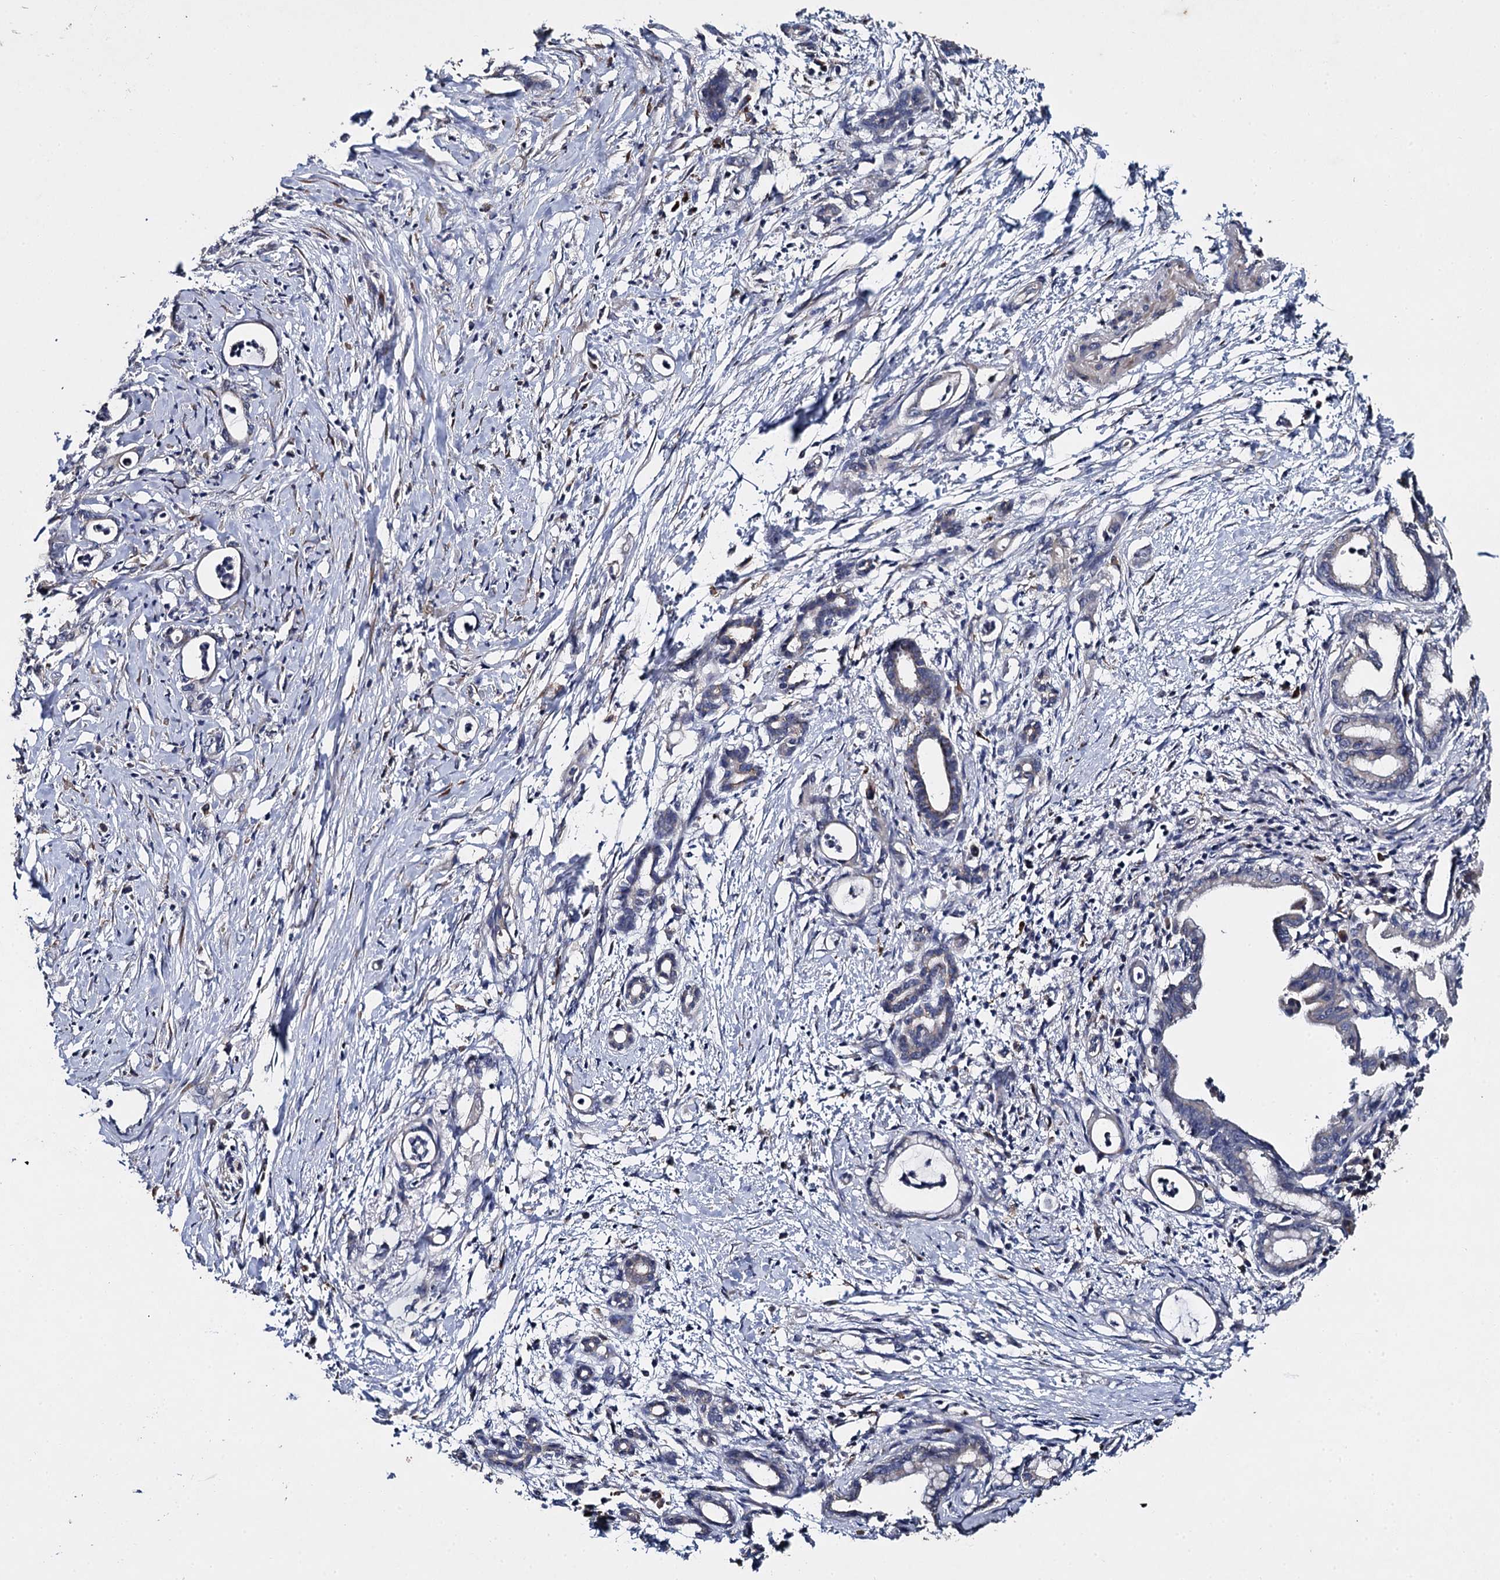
{"staining": {"intensity": "negative", "quantity": "none", "location": "none"}, "tissue": "pancreatic cancer", "cell_type": "Tumor cells", "image_type": "cancer", "snomed": [{"axis": "morphology", "description": "Adenocarcinoma, NOS"}, {"axis": "topography", "description": "Pancreas"}], "caption": "DAB immunohistochemical staining of adenocarcinoma (pancreatic) exhibits no significant staining in tumor cells.", "gene": "LRRC28", "patient": {"sex": "female", "age": 55}}